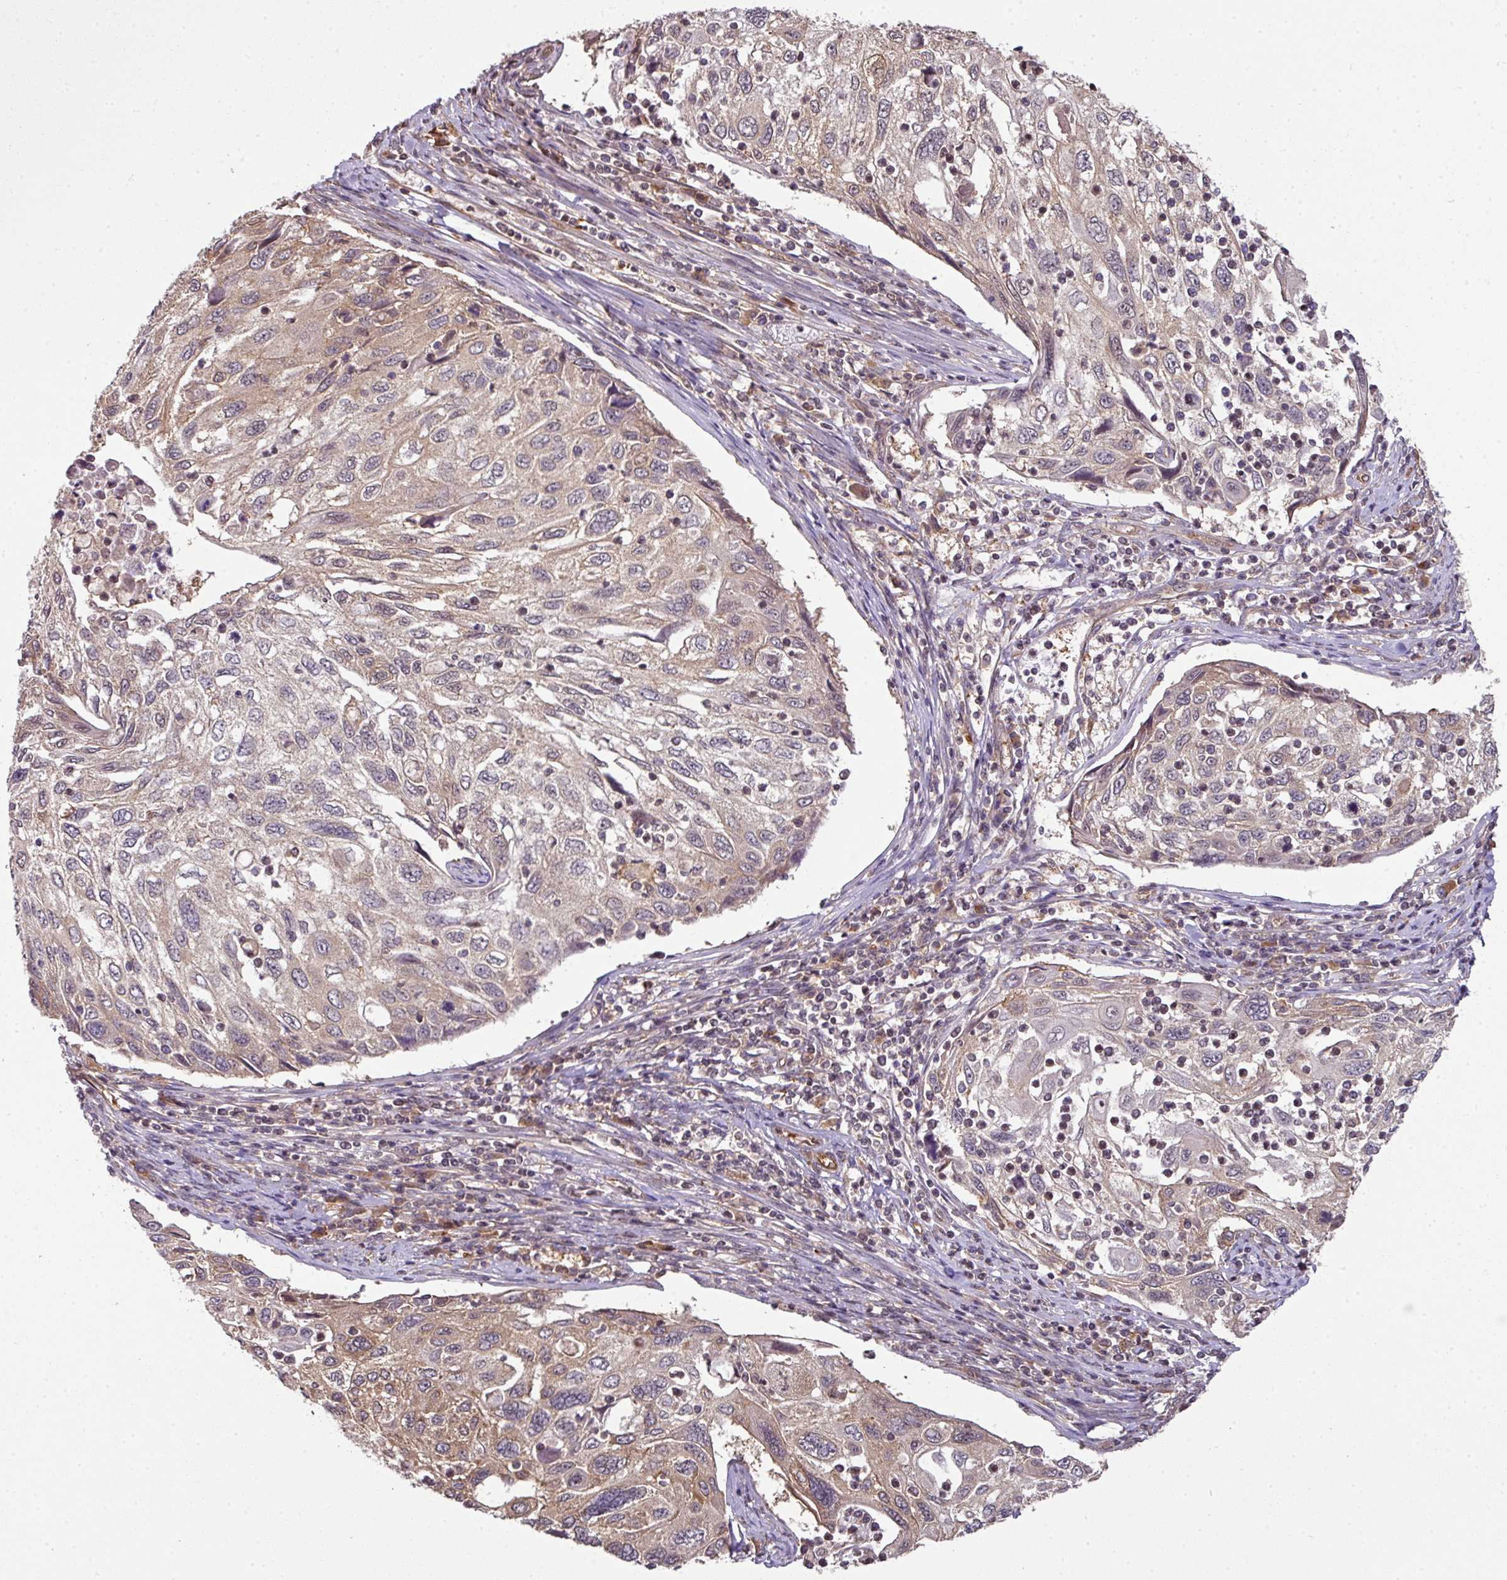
{"staining": {"intensity": "moderate", "quantity": "<25%", "location": "cytoplasmic/membranous"}, "tissue": "cervical cancer", "cell_type": "Tumor cells", "image_type": "cancer", "snomed": [{"axis": "morphology", "description": "Squamous cell carcinoma, NOS"}, {"axis": "topography", "description": "Cervix"}], "caption": "Immunohistochemistry (IHC) image of human squamous cell carcinoma (cervical) stained for a protein (brown), which displays low levels of moderate cytoplasmic/membranous expression in about <25% of tumor cells.", "gene": "ANKRD18A", "patient": {"sex": "female", "age": 70}}